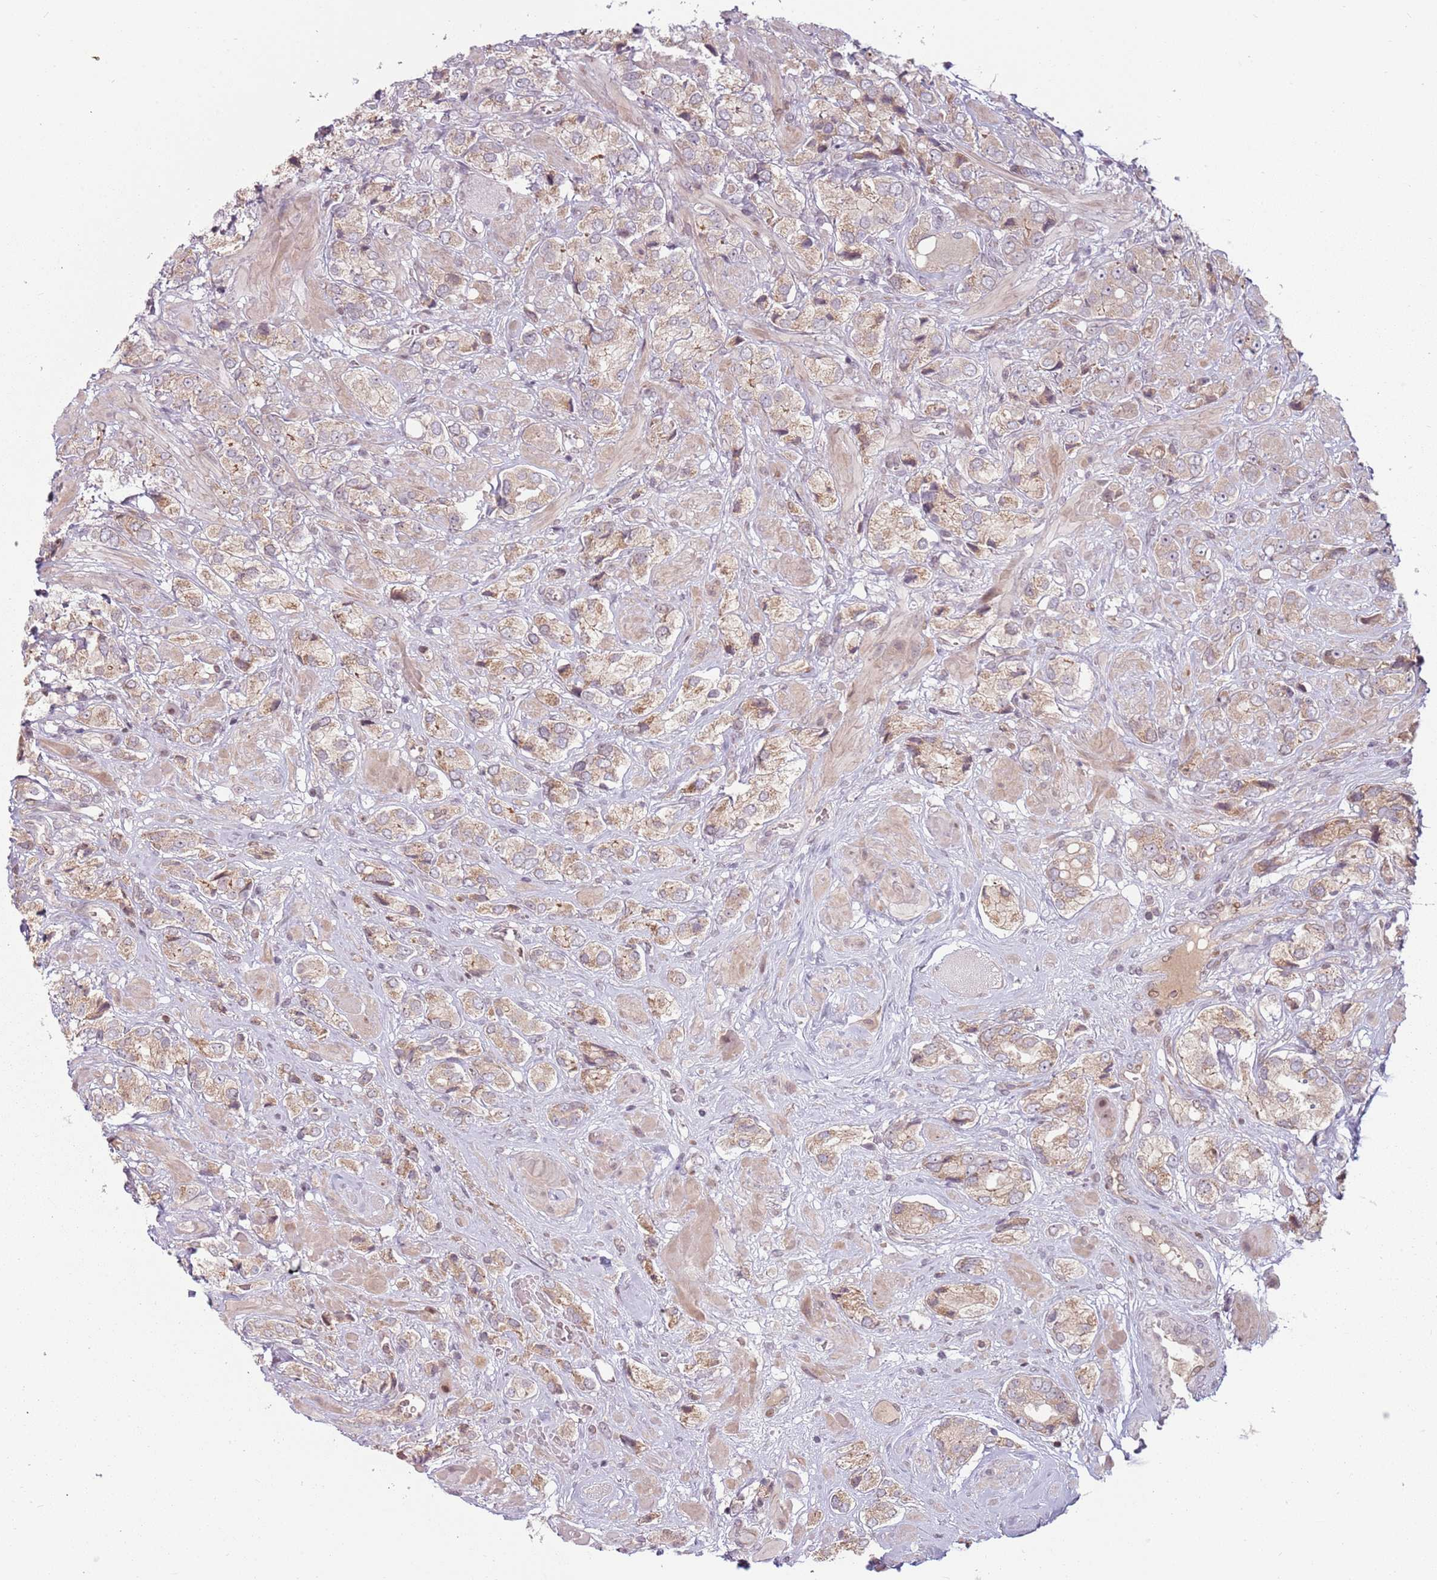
{"staining": {"intensity": "weak", "quantity": ">75%", "location": "cytoplasmic/membranous"}, "tissue": "prostate cancer", "cell_type": "Tumor cells", "image_type": "cancer", "snomed": [{"axis": "morphology", "description": "Adenocarcinoma, High grade"}, {"axis": "topography", "description": "Prostate and seminal vesicle, NOS"}], "caption": "A photomicrograph showing weak cytoplasmic/membranous staining in approximately >75% of tumor cells in prostate adenocarcinoma (high-grade), as visualized by brown immunohistochemical staining.", "gene": "ADGRG1", "patient": {"sex": "male", "age": 64}}